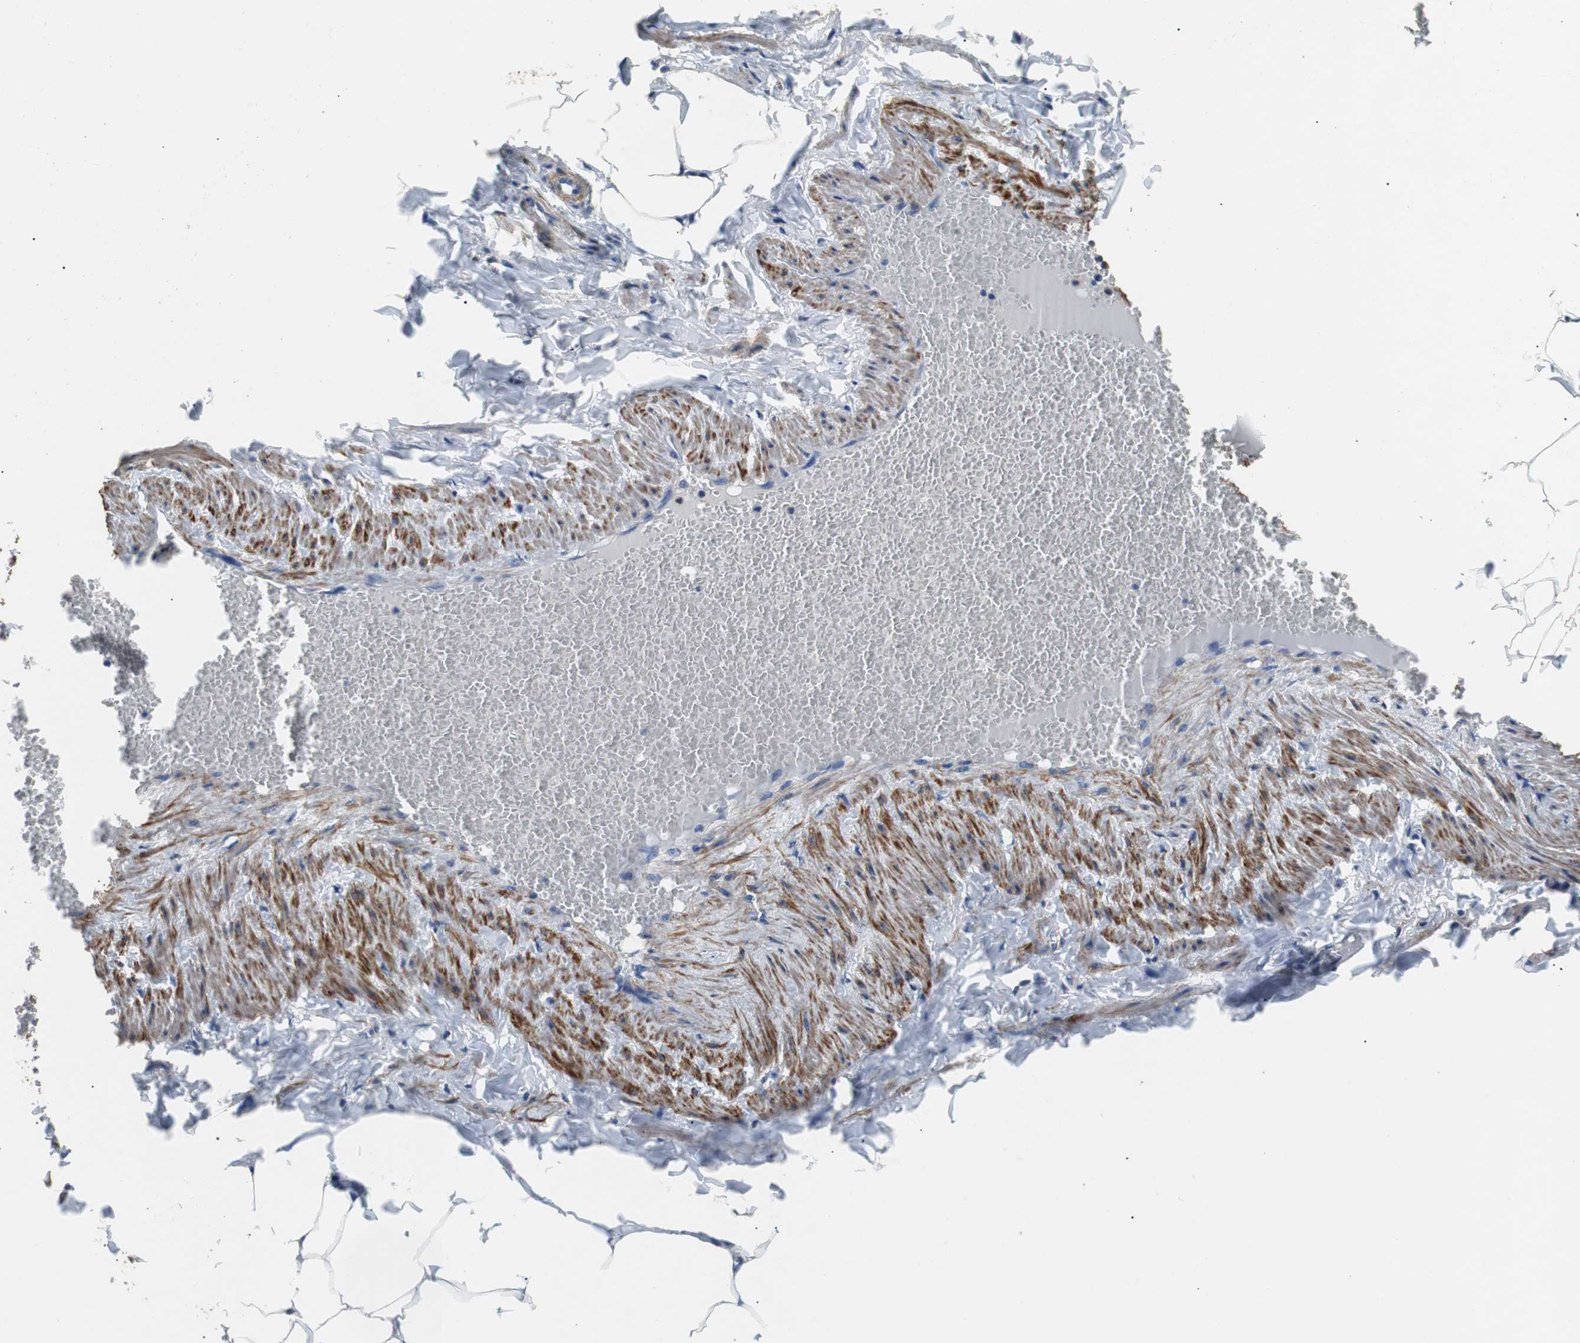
{"staining": {"intensity": "moderate", "quantity": ">75%", "location": "cytoplasmic/membranous"}, "tissue": "adipose tissue", "cell_type": "Adipocytes", "image_type": "normal", "snomed": [{"axis": "morphology", "description": "Normal tissue, NOS"}, {"axis": "topography", "description": "Vascular tissue"}], "caption": "Immunohistochemical staining of unremarkable human adipose tissue shows medium levels of moderate cytoplasmic/membranous staining in approximately >75% of adipocytes.", "gene": "PITRM1", "patient": {"sex": "male", "age": 41}}